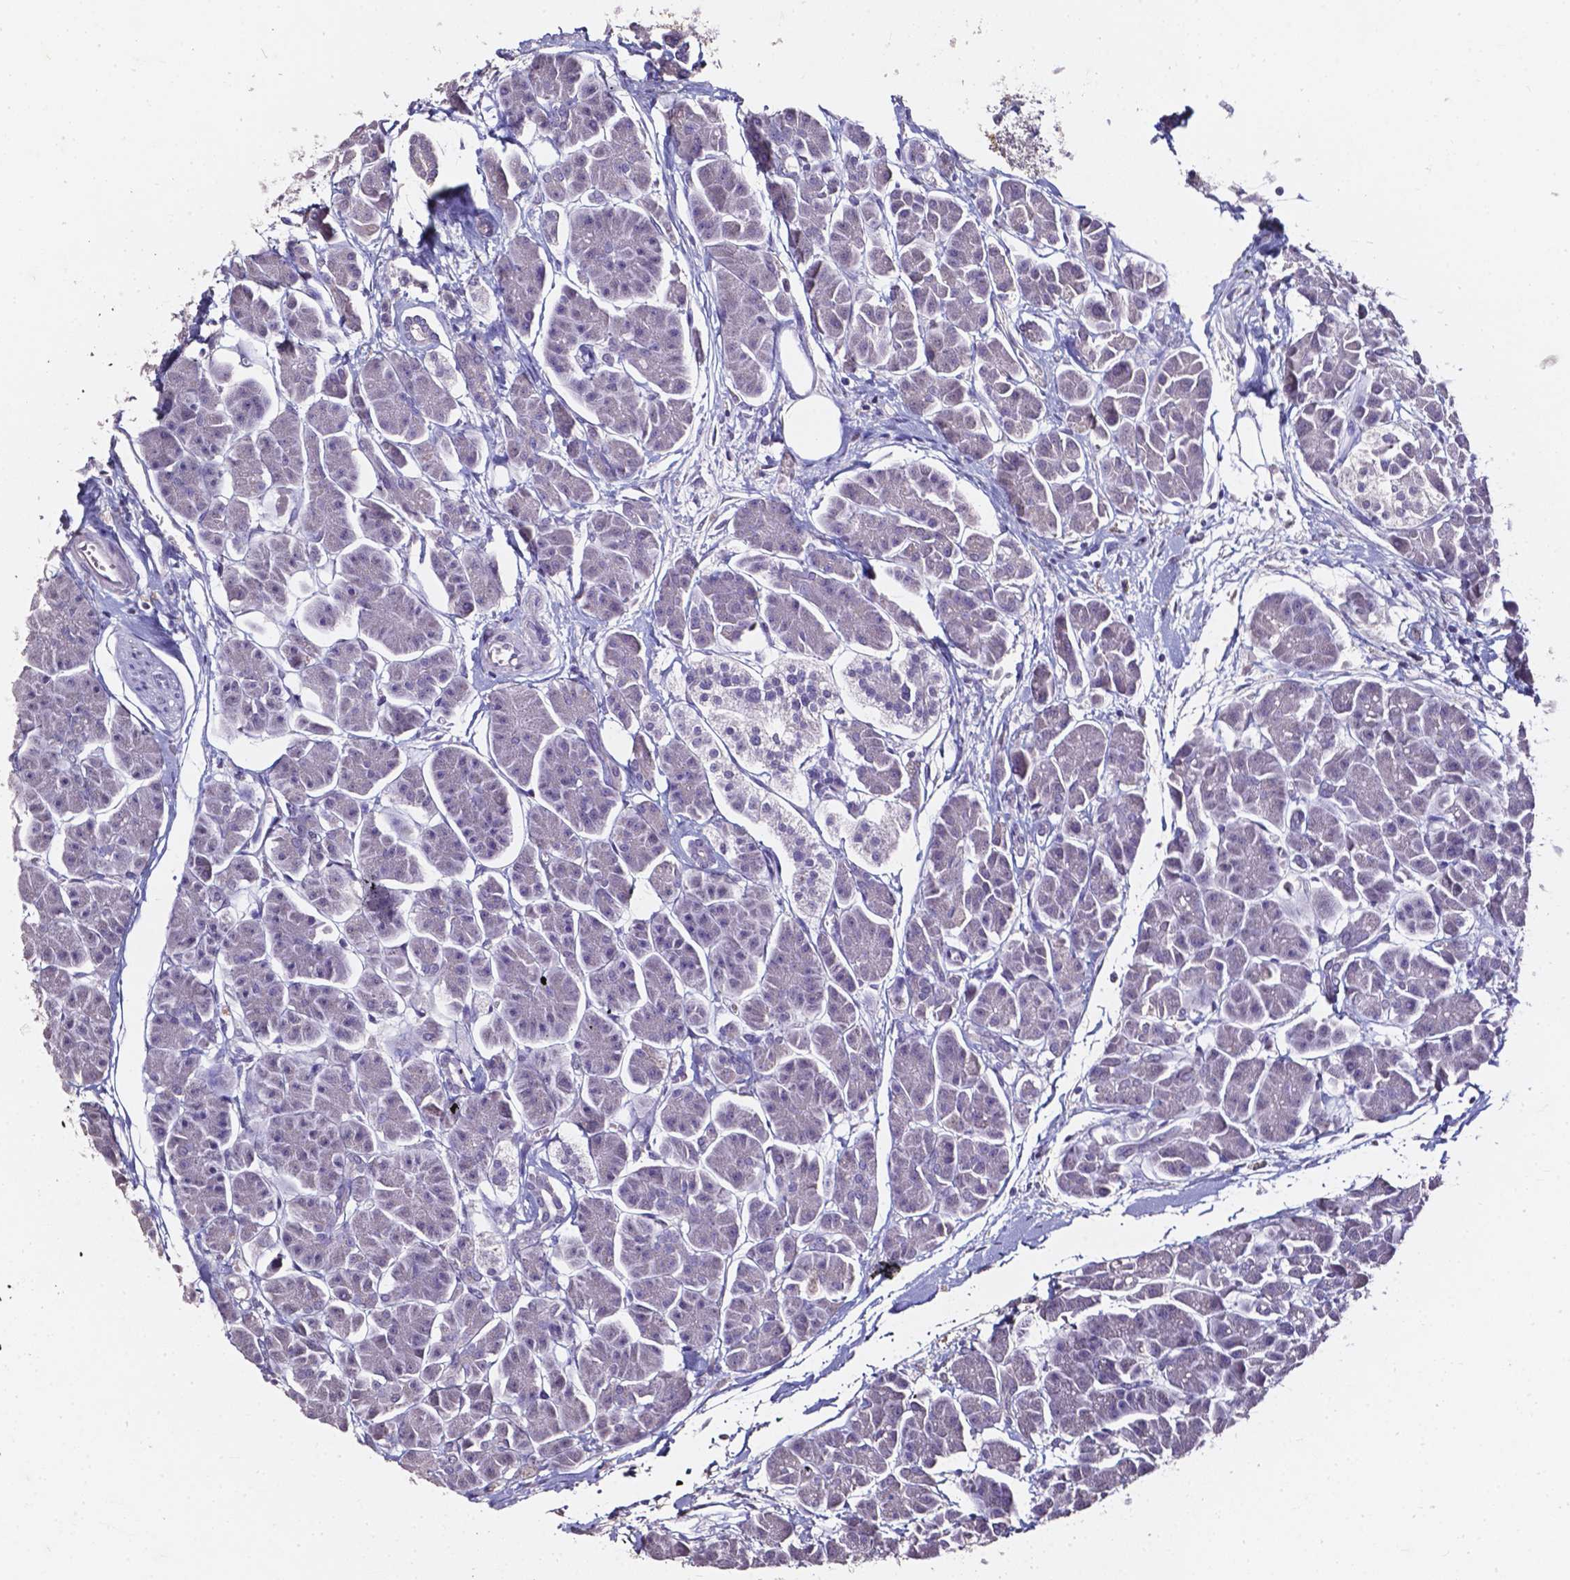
{"staining": {"intensity": "negative", "quantity": "none", "location": "none"}, "tissue": "pancreas", "cell_type": "Exocrine glandular cells", "image_type": "normal", "snomed": [{"axis": "morphology", "description": "Normal tissue, NOS"}, {"axis": "topography", "description": "Adipose tissue"}, {"axis": "topography", "description": "Pancreas"}, {"axis": "topography", "description": "Peripheral nerve tissue"}], "caption": "The micrograph reveals no staining of exocrine glandular cells in benign pancreas. Nuclei are stained in blue.", "gene": "AKR1B10", "patient": {"sex": "female", "age": 58}}